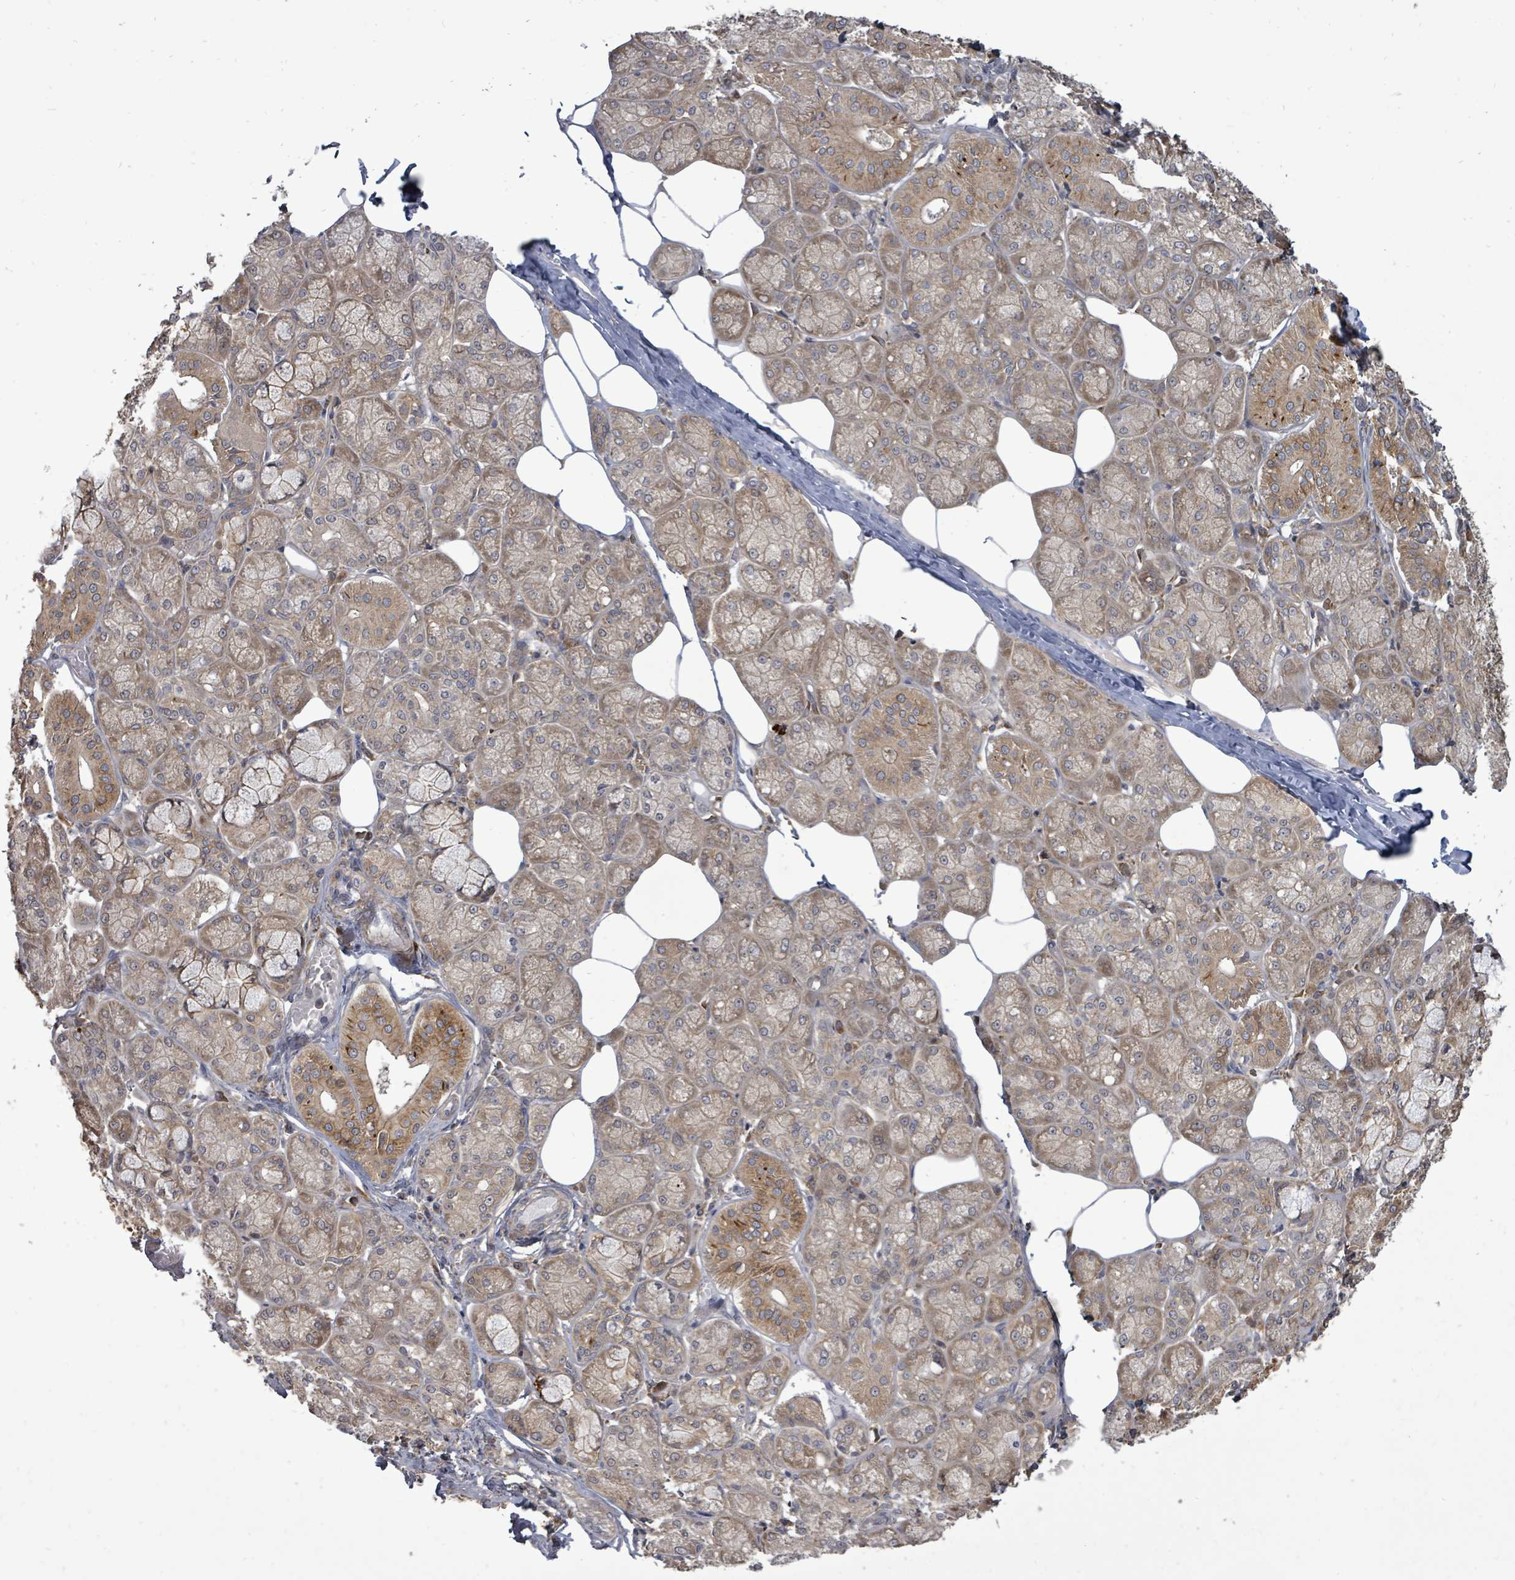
{"staining": {"intensity": "moderate", "quantity": "25%-75%", "location": "cytoplasmic/membranous"}, "tissue": "salivary gland", "cell_type": "Glandular cells", "image_type": "normal", "snomed": [{"axis": "morphology", "description": "Normal tissue, NOS"}, {"axis": "topography", "description": "Salivary gland"}], "caption": "IHC staining of unremarkable salivary gland, which shows medium levels of moderate cytoplasmic/membranous positivity in approximately 25%-75% of glandular cells indicating moderate cytoplasmic/membranous protein positivity. The staining was performed using DAB (brown) for protein detection and nuclei were counterstained in hematoxylin (blue).", "gene": "EIF3CL", "patient": {"sex": "male", "age": 74}}